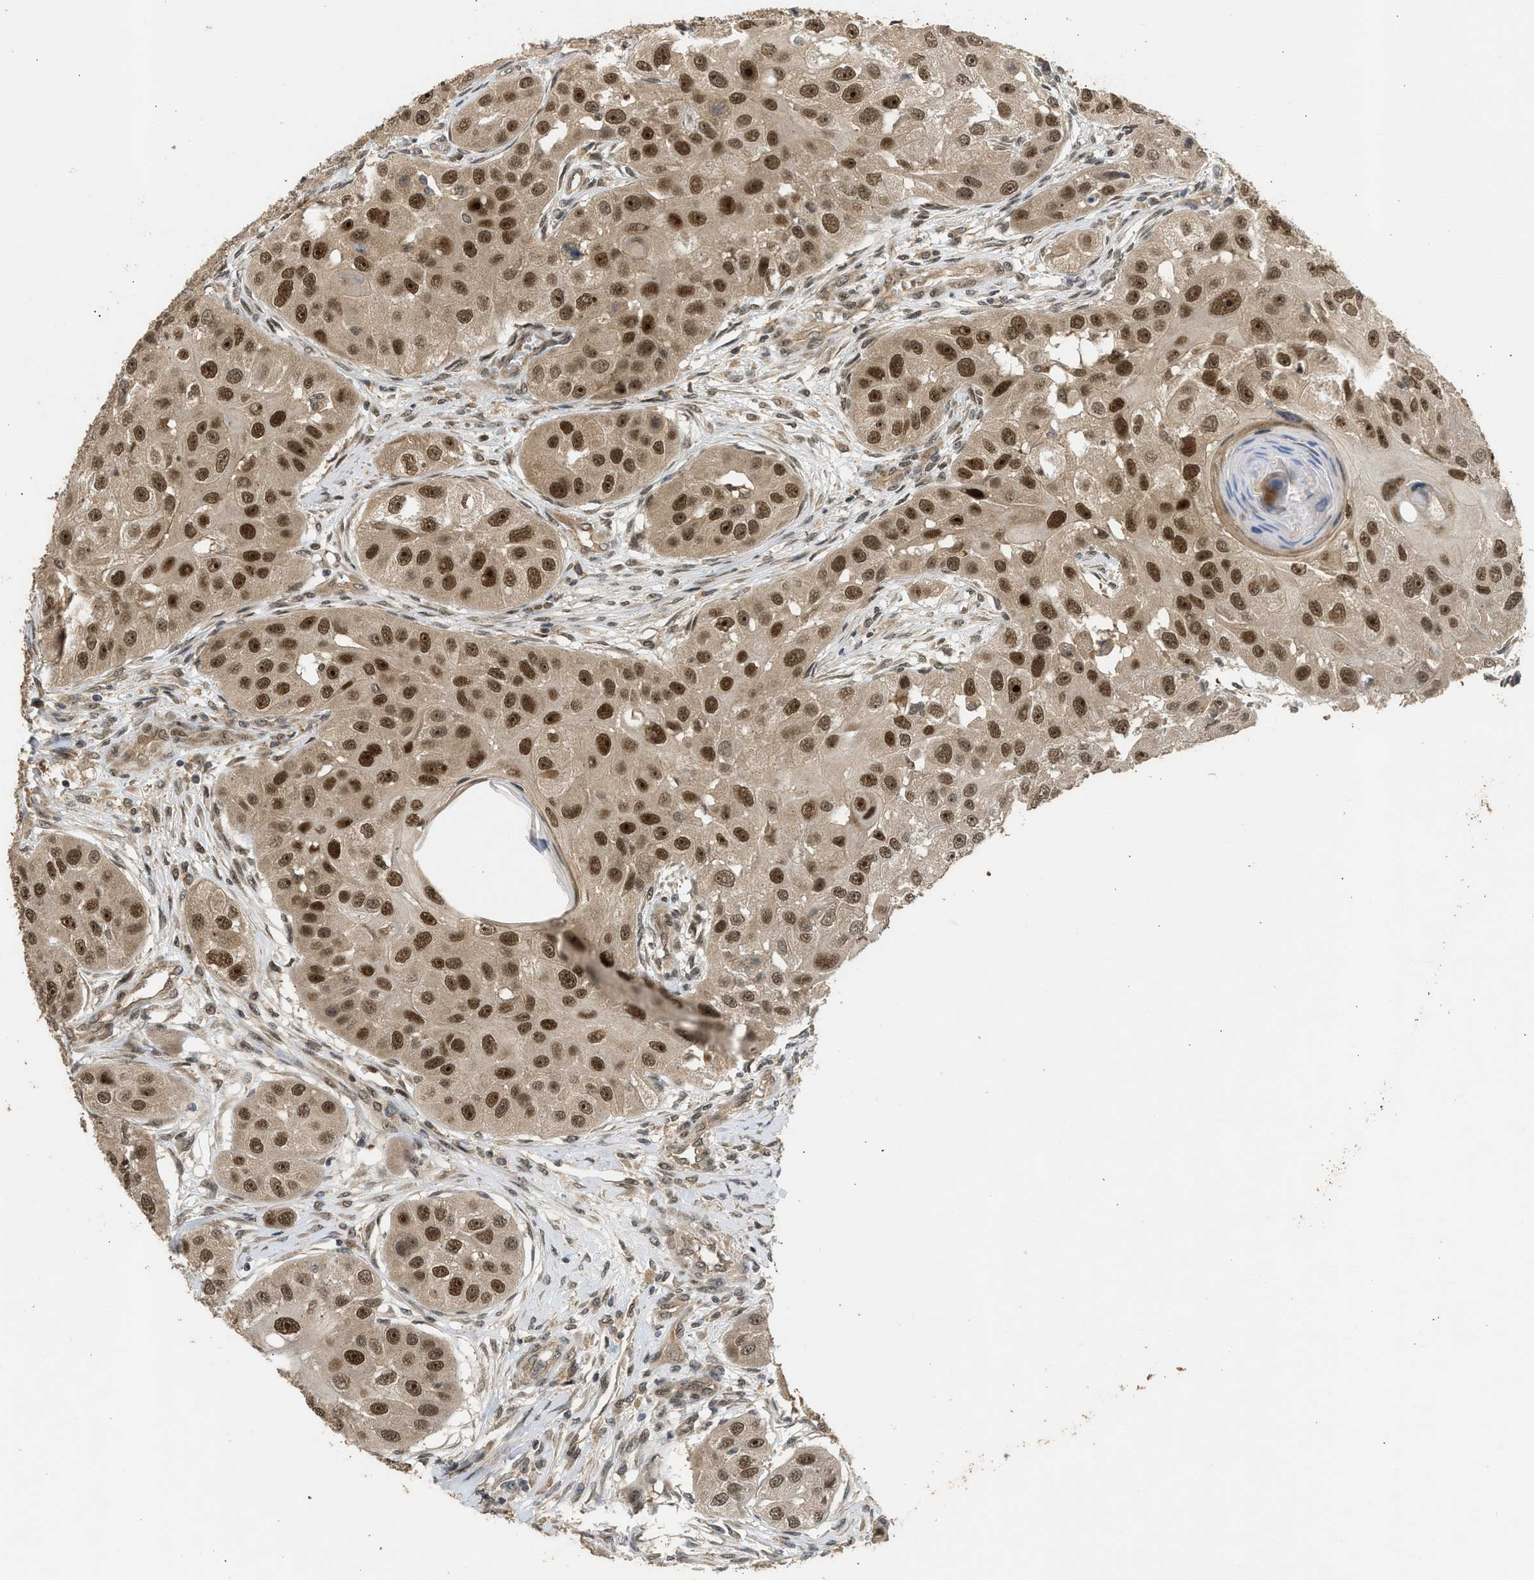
{"staining": {"intensity": "moderate", "quantity": ">75%", "location": "cytoplasmic/membranous,nuclear"}, "tissue": "head and neck cancer", "cell_type": "Tumor cells", "image_type": "cancer", "snomed": [{"axis": "morphology", "description": "Normal tissue, NOS"}, {"axis": "morphology", "description": "Squamous cell carcinoma, NOS"}, {"axis": "topography", "description": "Skeletal muscle"}, {"axis": "topography", "description": "Head-Neck"}], "caption": "Tumor cells exhibit medium levels of moderate cytoplasmic/membranous and nuclear staining in approximately >75% of cells in head and neck squamous cell carcinoma. (Stains: DAB in brown, nuclei in blue, Microscopy: brightfield microscopy at high magnification).", "gene": "GET1", "patient": {"sex": "male", "age": 51}}